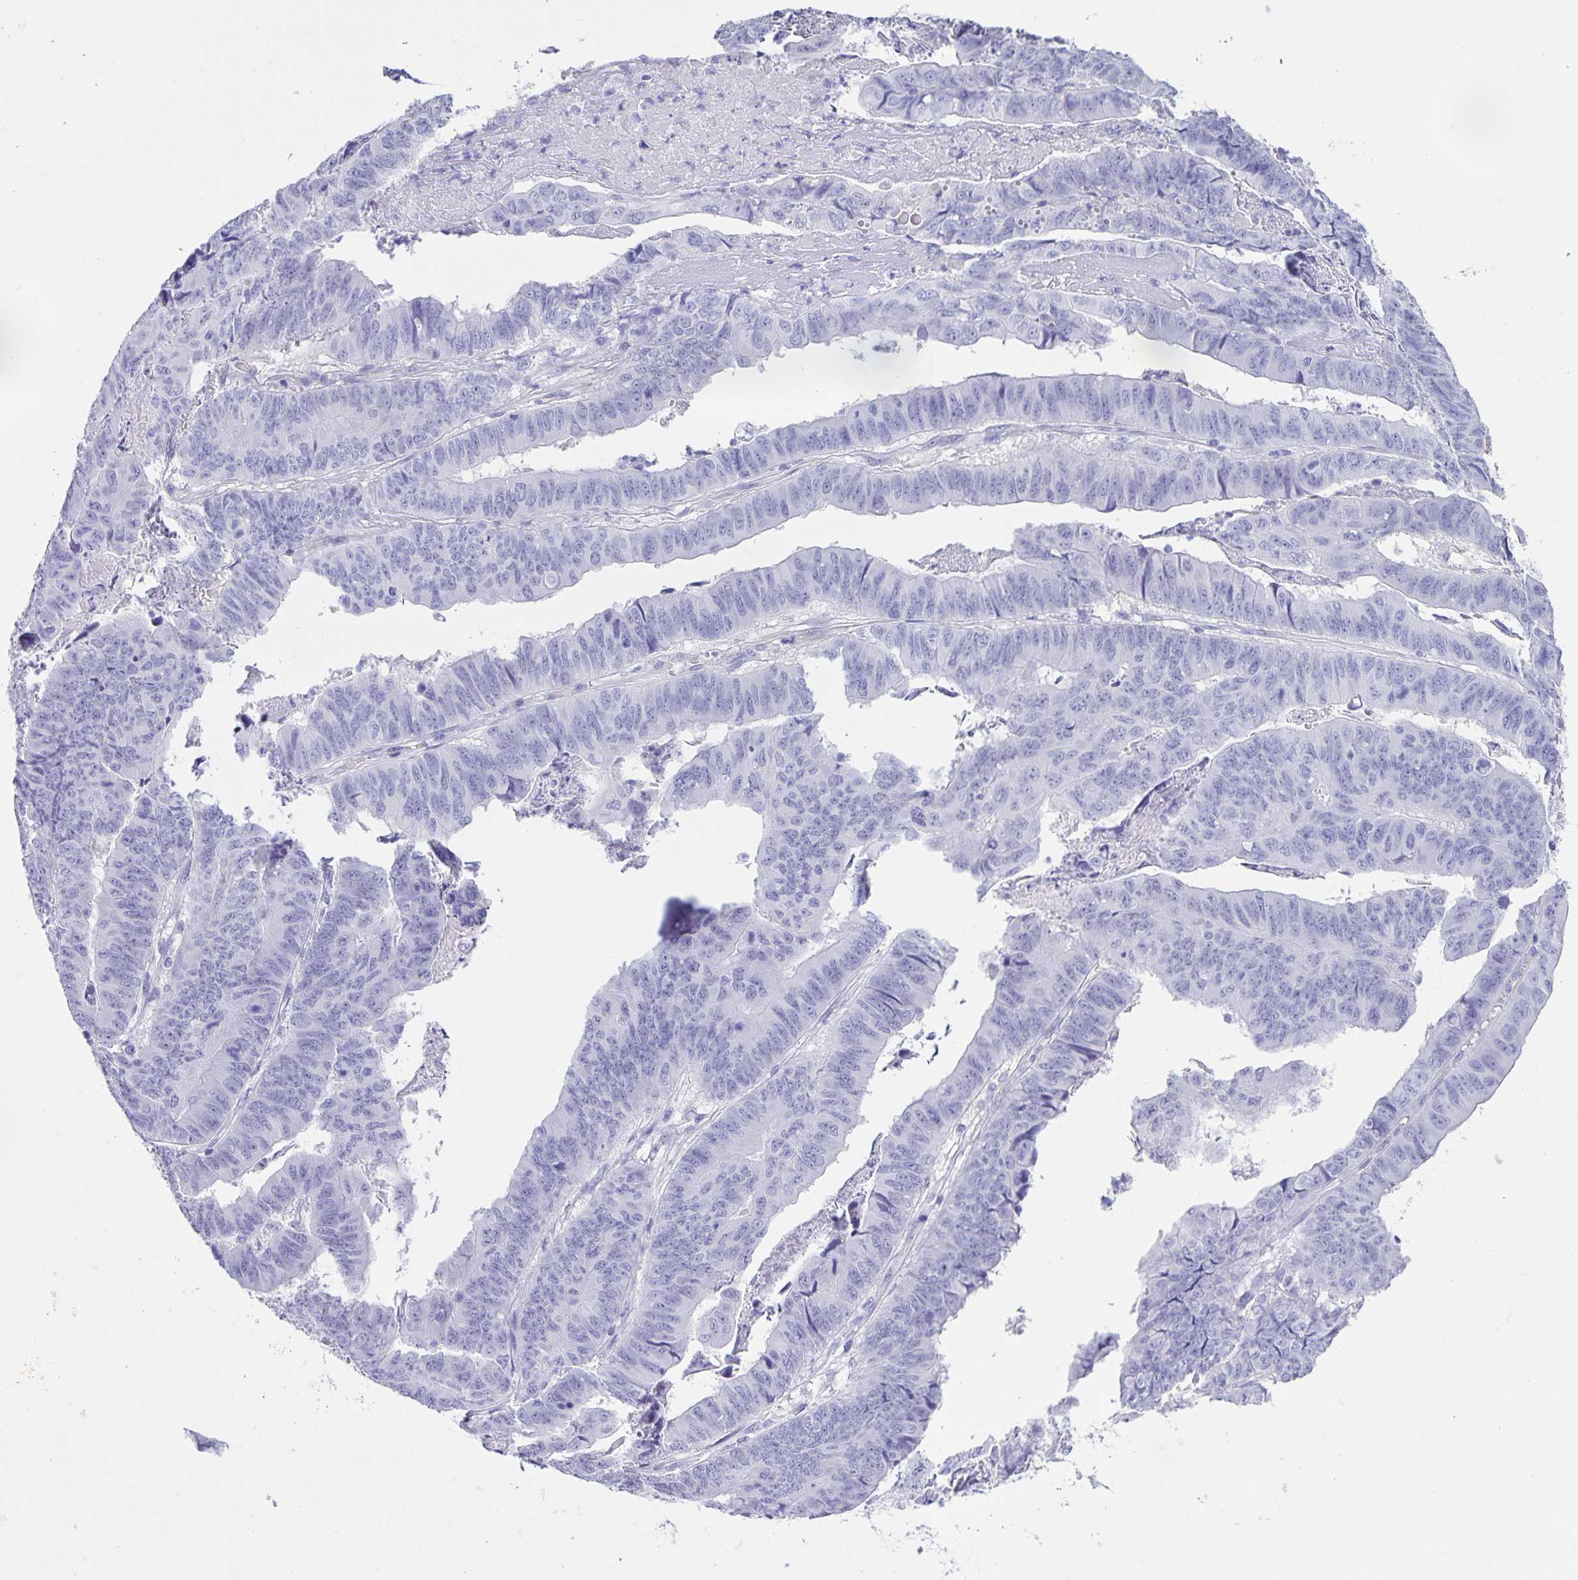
{"staining": {"intensity": "negative", "quantity": "none", "location": "none"}, "tissue": "stomach cancer", "cell_type": "Tumor cells", "image_type": "cancer", "snomed": [{"axis": "morphology", "description": "Adenocarcinoma, NOS"}, {"axis": "topography", "description": "Stomach, lower"}], "caption": "Tumor cells show no significant protein positivity in stomach cancer.", "gene": "UBQLN3", "patient": {"sex": "male", "age": 77}}